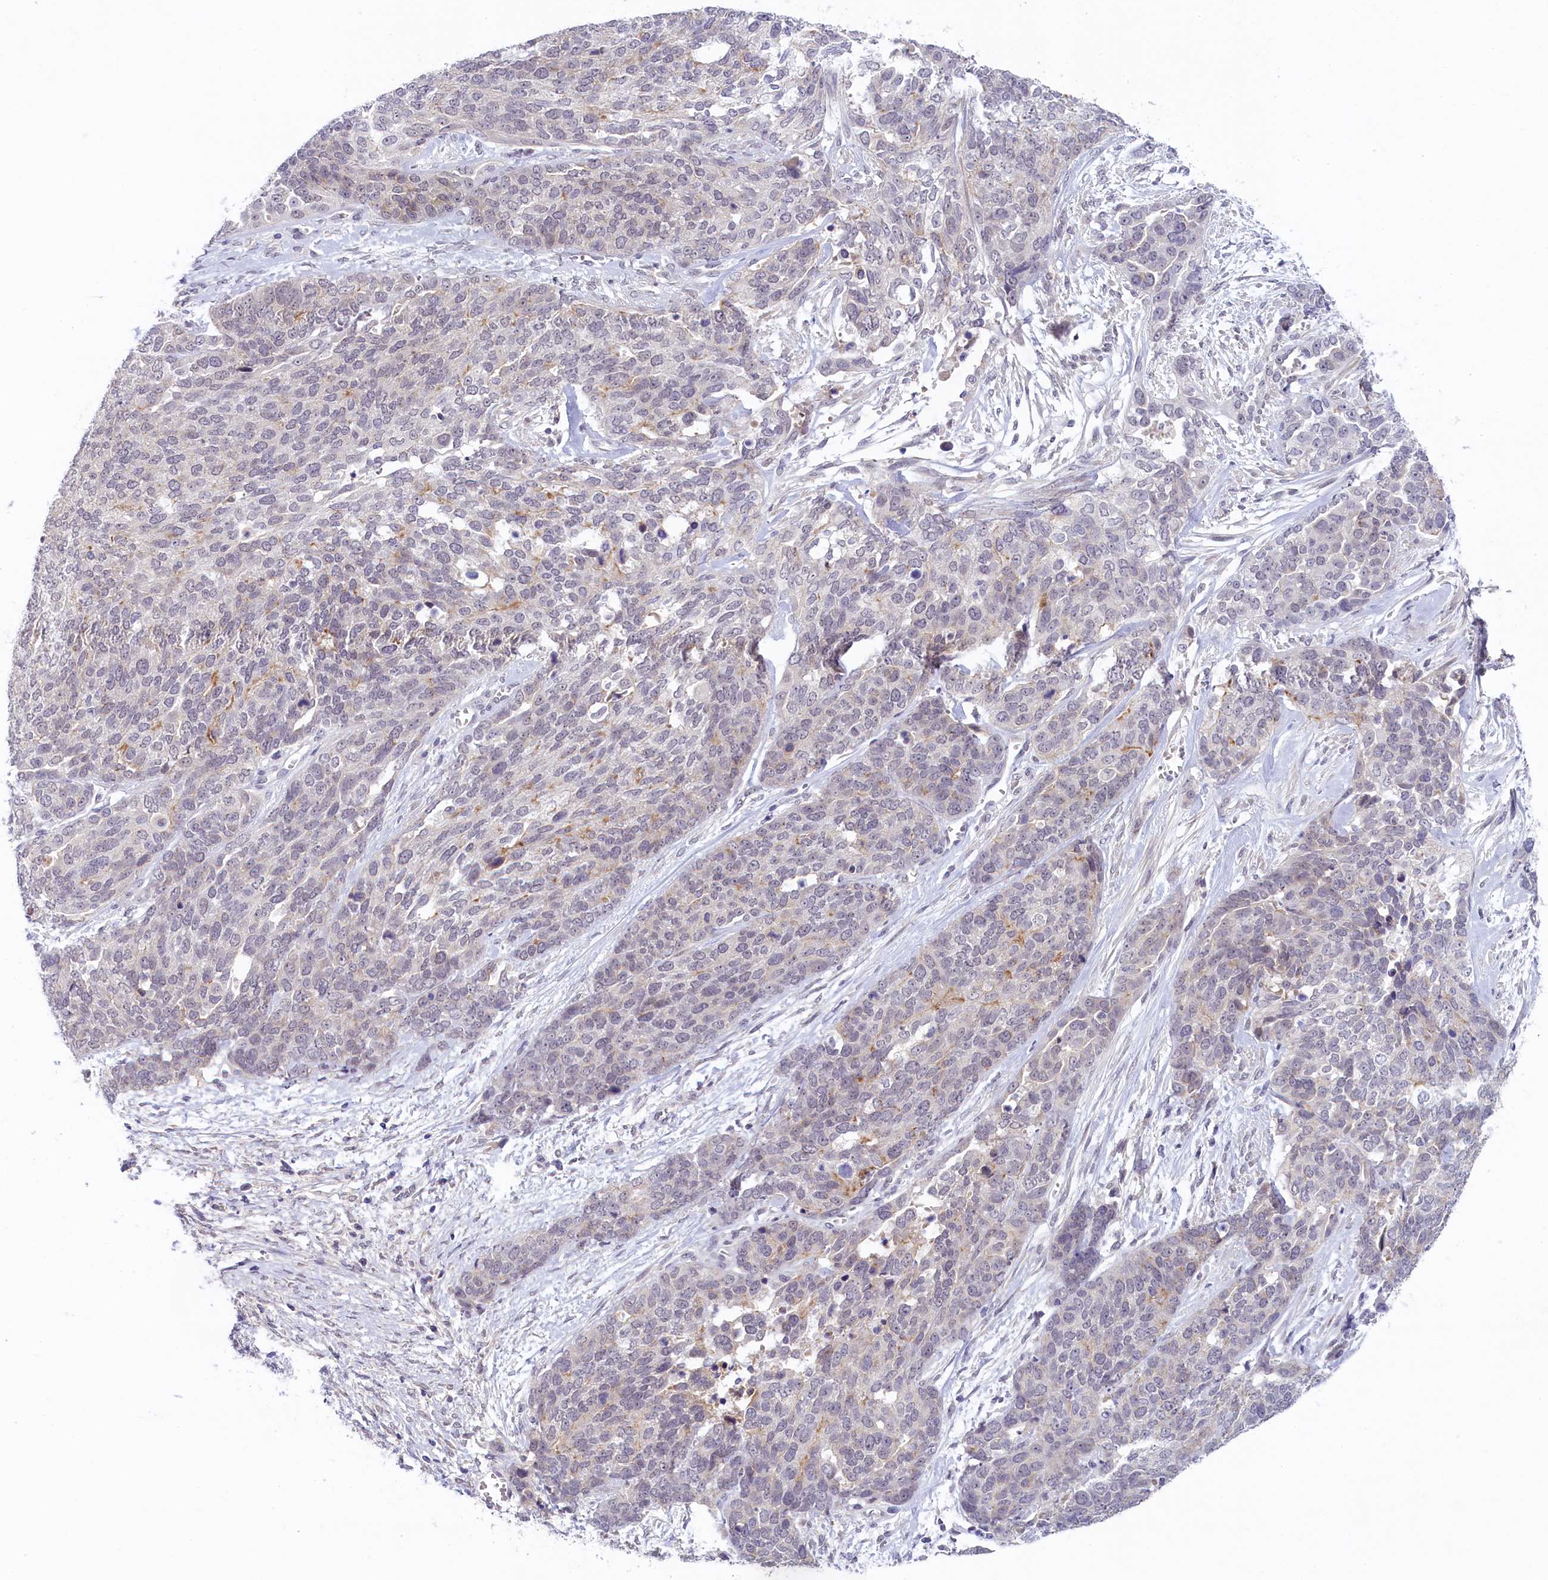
{"staining": {"intensity": "weak", "quantity": "<25%", "location": "cytoplasmic/membranous"}, "tissue": "ovarian cancer", "cell_type": "Tumor cells", "image_type": "cancer", "snomed": [{"axis": "morphology", "description": "Cystadenocarcinoma, serous, NOS"}, {"axis": "topography", "description": "Ovary"}], "caption": "Immunohistochemistry of human serous cystadenocarcinoma (ovarian) shows no positivity in tumor cells.", "gene": "CRAMP1", "patient": {"sex": "female", "age": 44}}